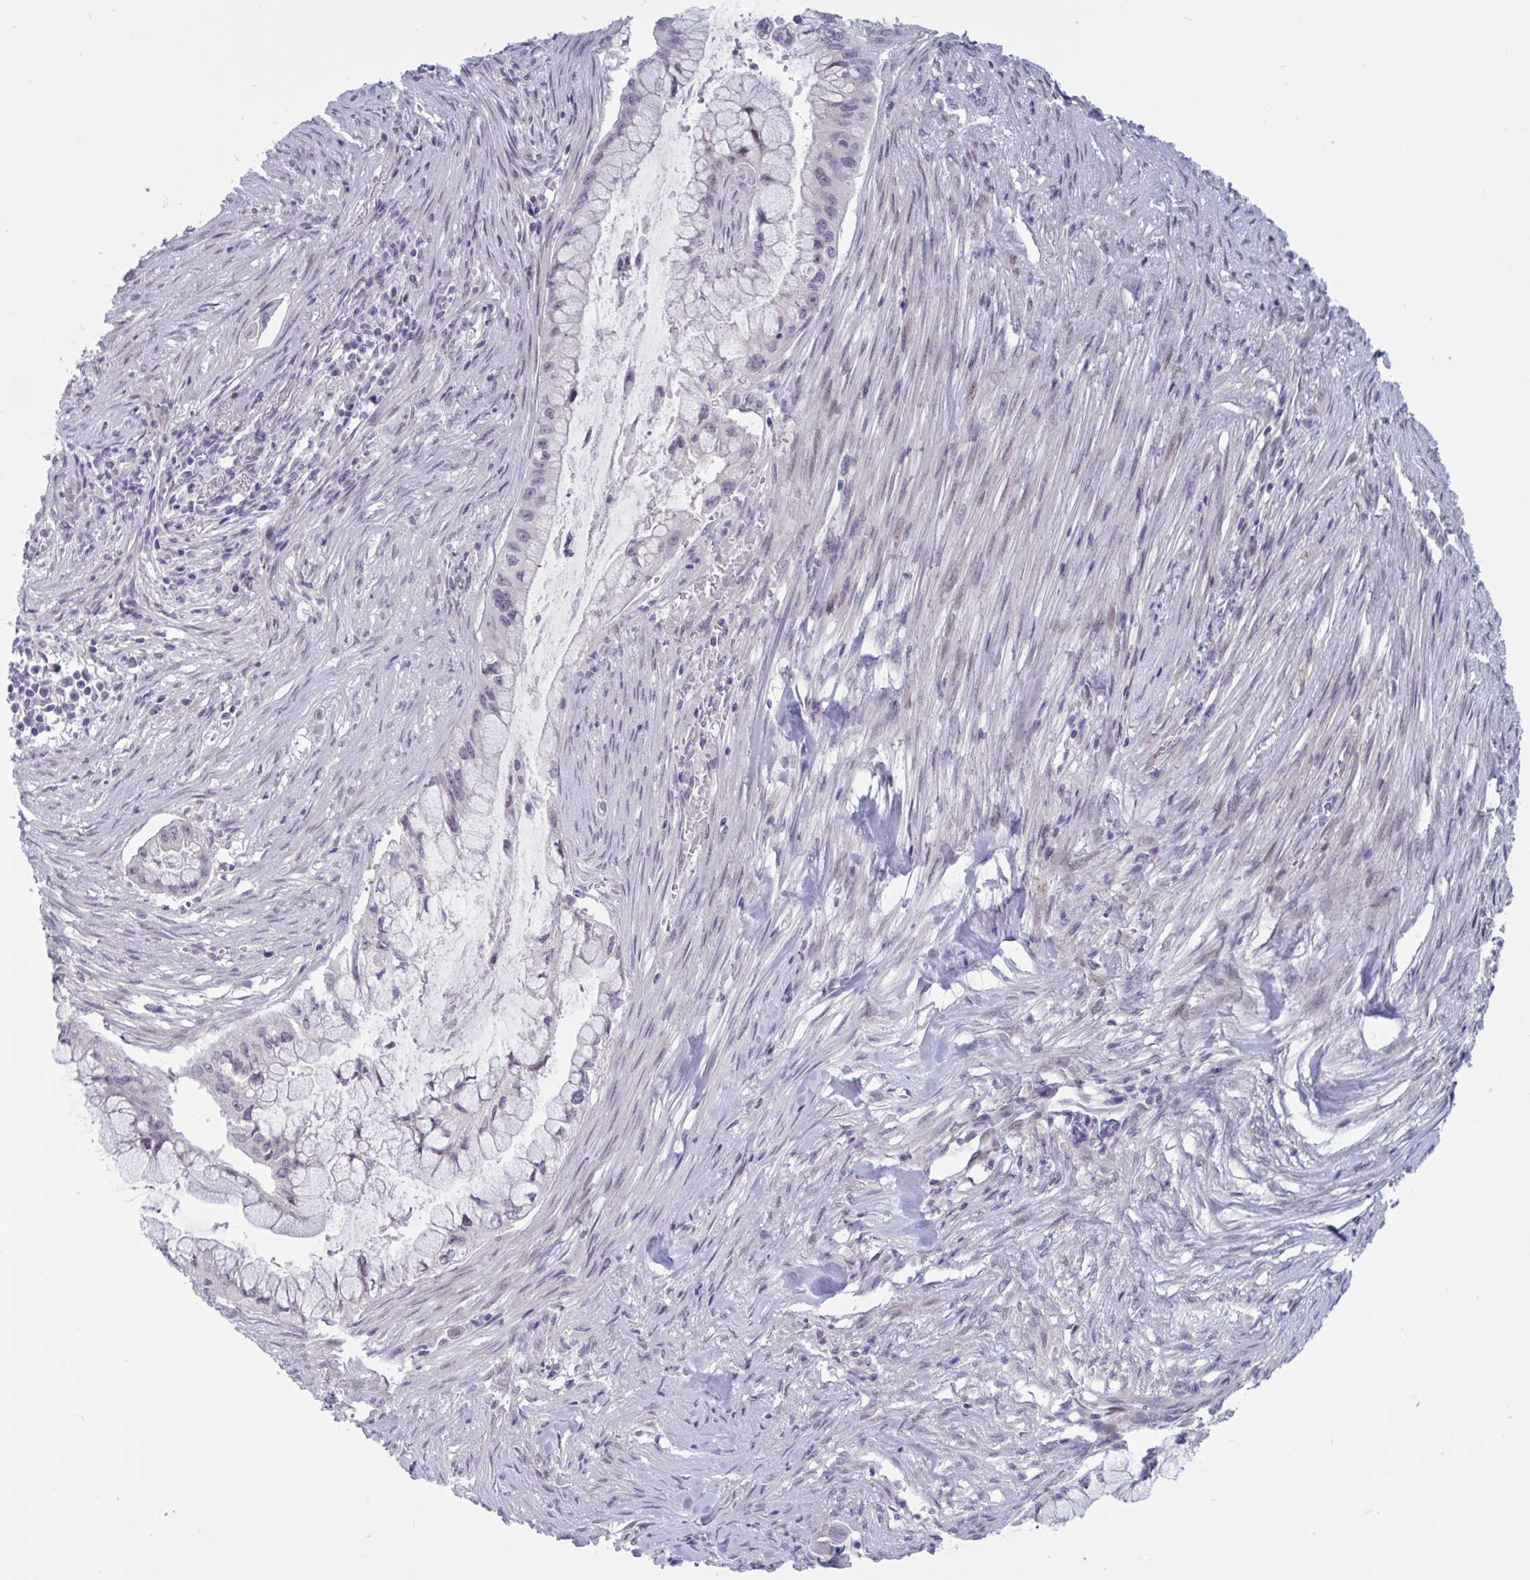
{"staining": {"intensity": "negative", "quantity": "none", "location": "none"}, "tissue": "pancreatic cancer", "cell_type": "Tumor cells", "image_type": "cancer", "snomed": [{"axis": "morphology", "description": "Adenocarcinoma, NOS"}, {"axis": "topography", "description": "Pancreas"}], "caption": "This is an immunohistochemistry (IHC) histopathology image of adenocarcinoma (pancreatic). There is no staining in tumor cells.", "gene": "TCEAL8", "patient": {"sex": "male", "age": 48}}